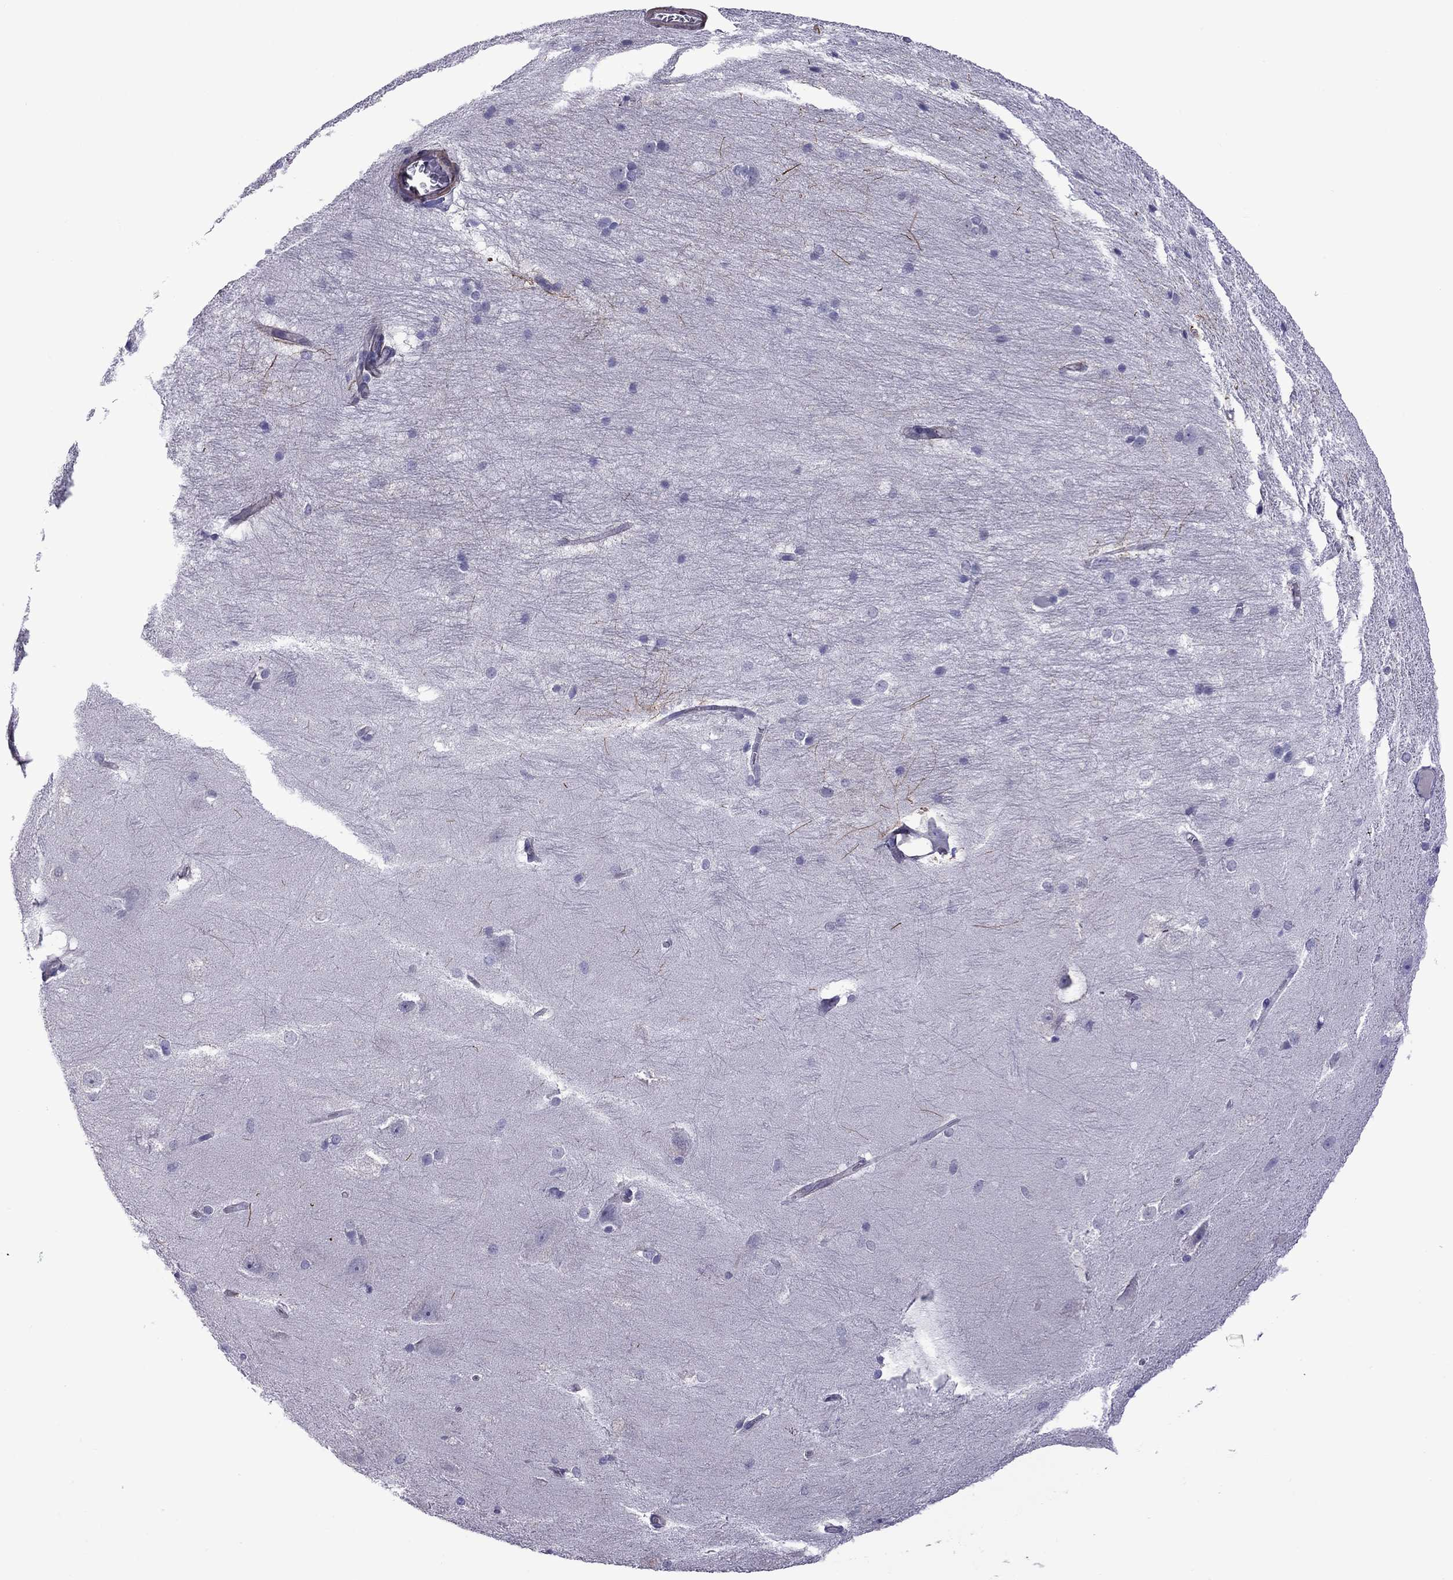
{"staining": {"intensity": "negative", "quantity": "none", "location": "none"}, "tissue": "hippocampus", "cell_type": "Glial cells", "image_type": "normal", "snomed": [{"axis": "morphology", "description": "Normal tissue, NOS"}, {"axis": "topography", "description": "Cerebral cortex"}, {"axis": "topography", "description": "Hippocampus"}], "caption": "This is an IHC photomicrograph of benign hippocampus. There is no staining in glial cells.", "gene": "CHRNA5", "patient": {"sex": "female", "age": 19}}